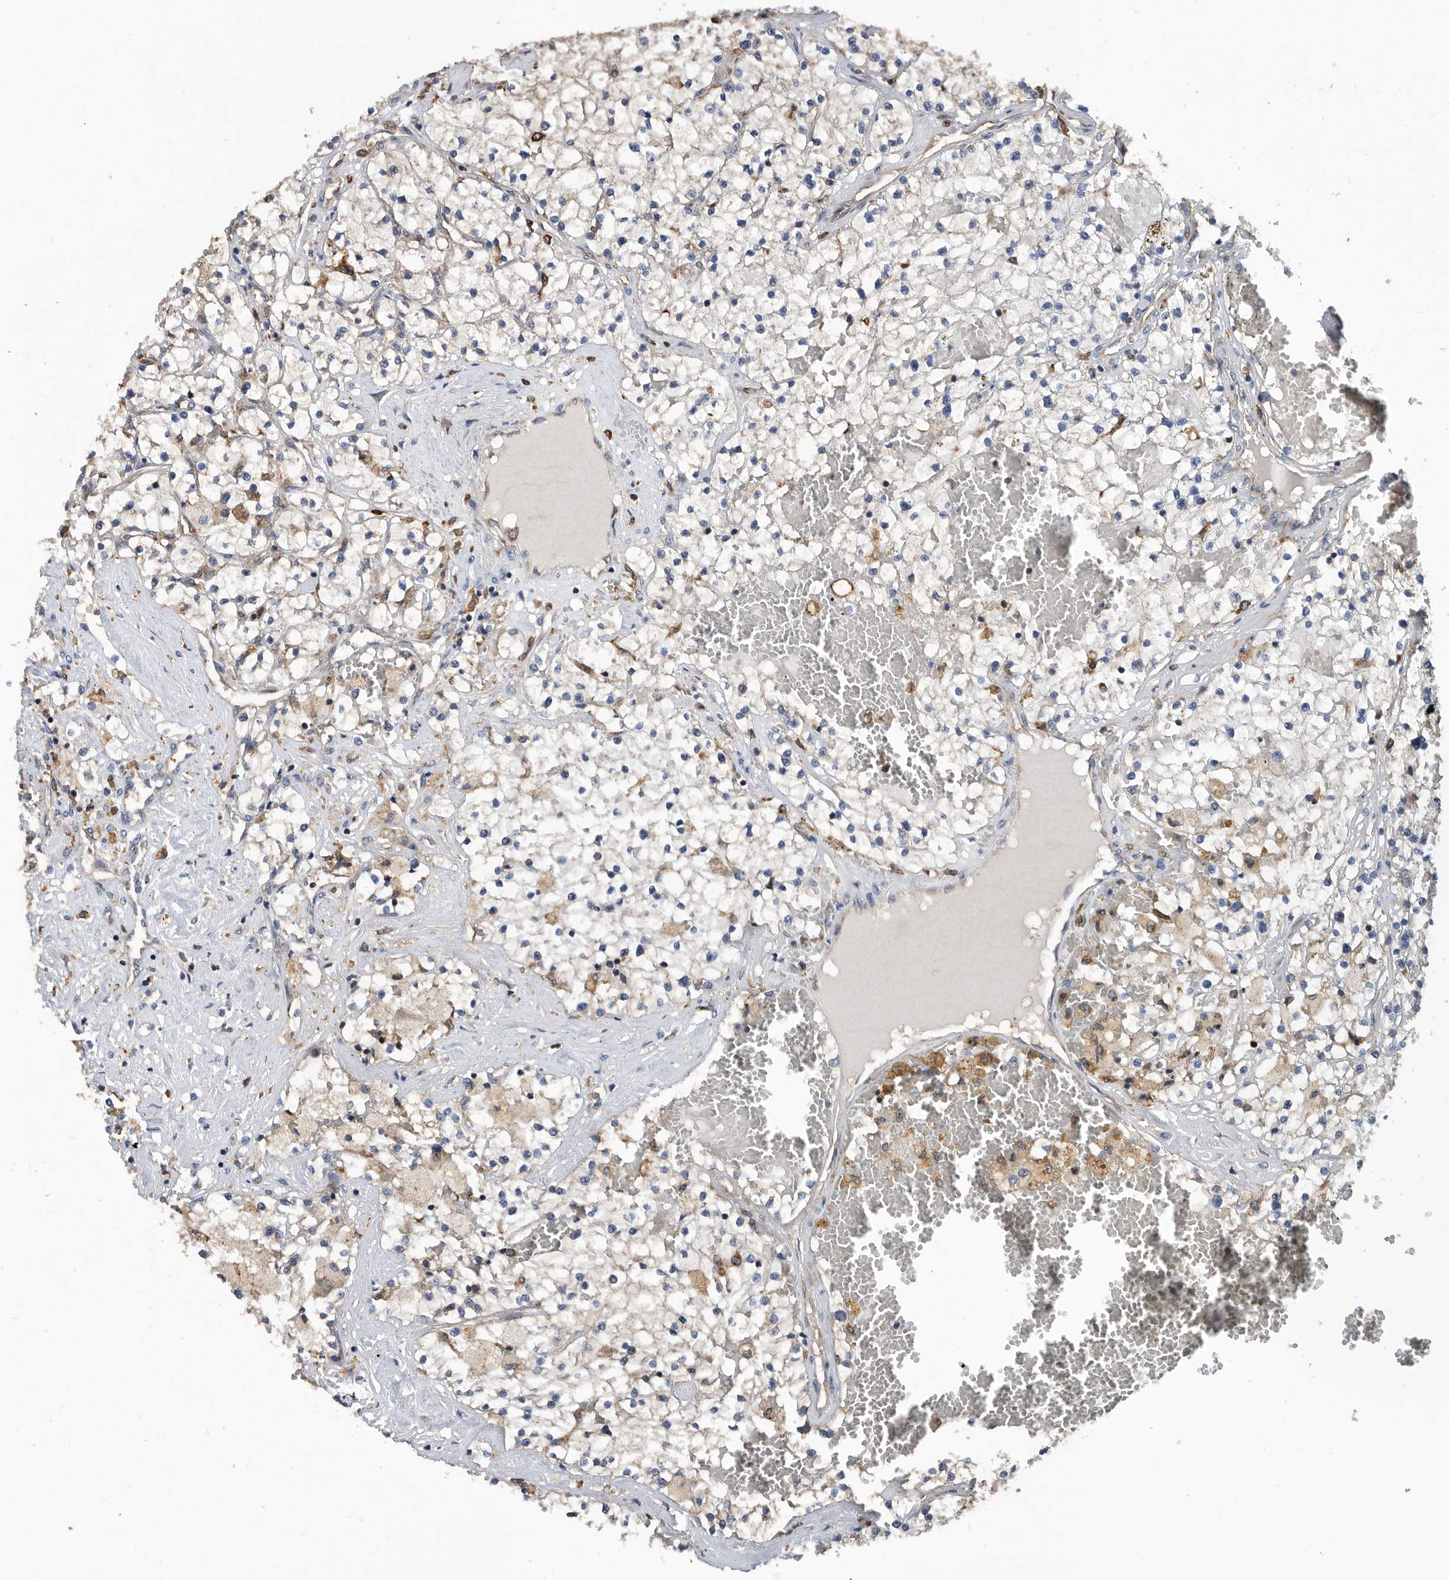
{"staining": {"intensity": "weak", "quantity": "25%-75%", "location": "cytoplasmic/membranous"}, "tissue": "renal cancer", "cell_type": "Tumor cells", "image_type": "cancer", "snomed": [{"axis": "morphology", "description": "Normal tissue, NOS"}, {"axis": "morphology", "description": "Adenocarcinoma, NOS"}, {"axis": "topography", "description": "Kidney"}], "caption": "An image of renal cancer stained for a protein reveals weak cytoplasmic/membranous brown staining in tumor cells.", "gene": "ATAD2", "patient": {"sex": "male", "age": 68}}